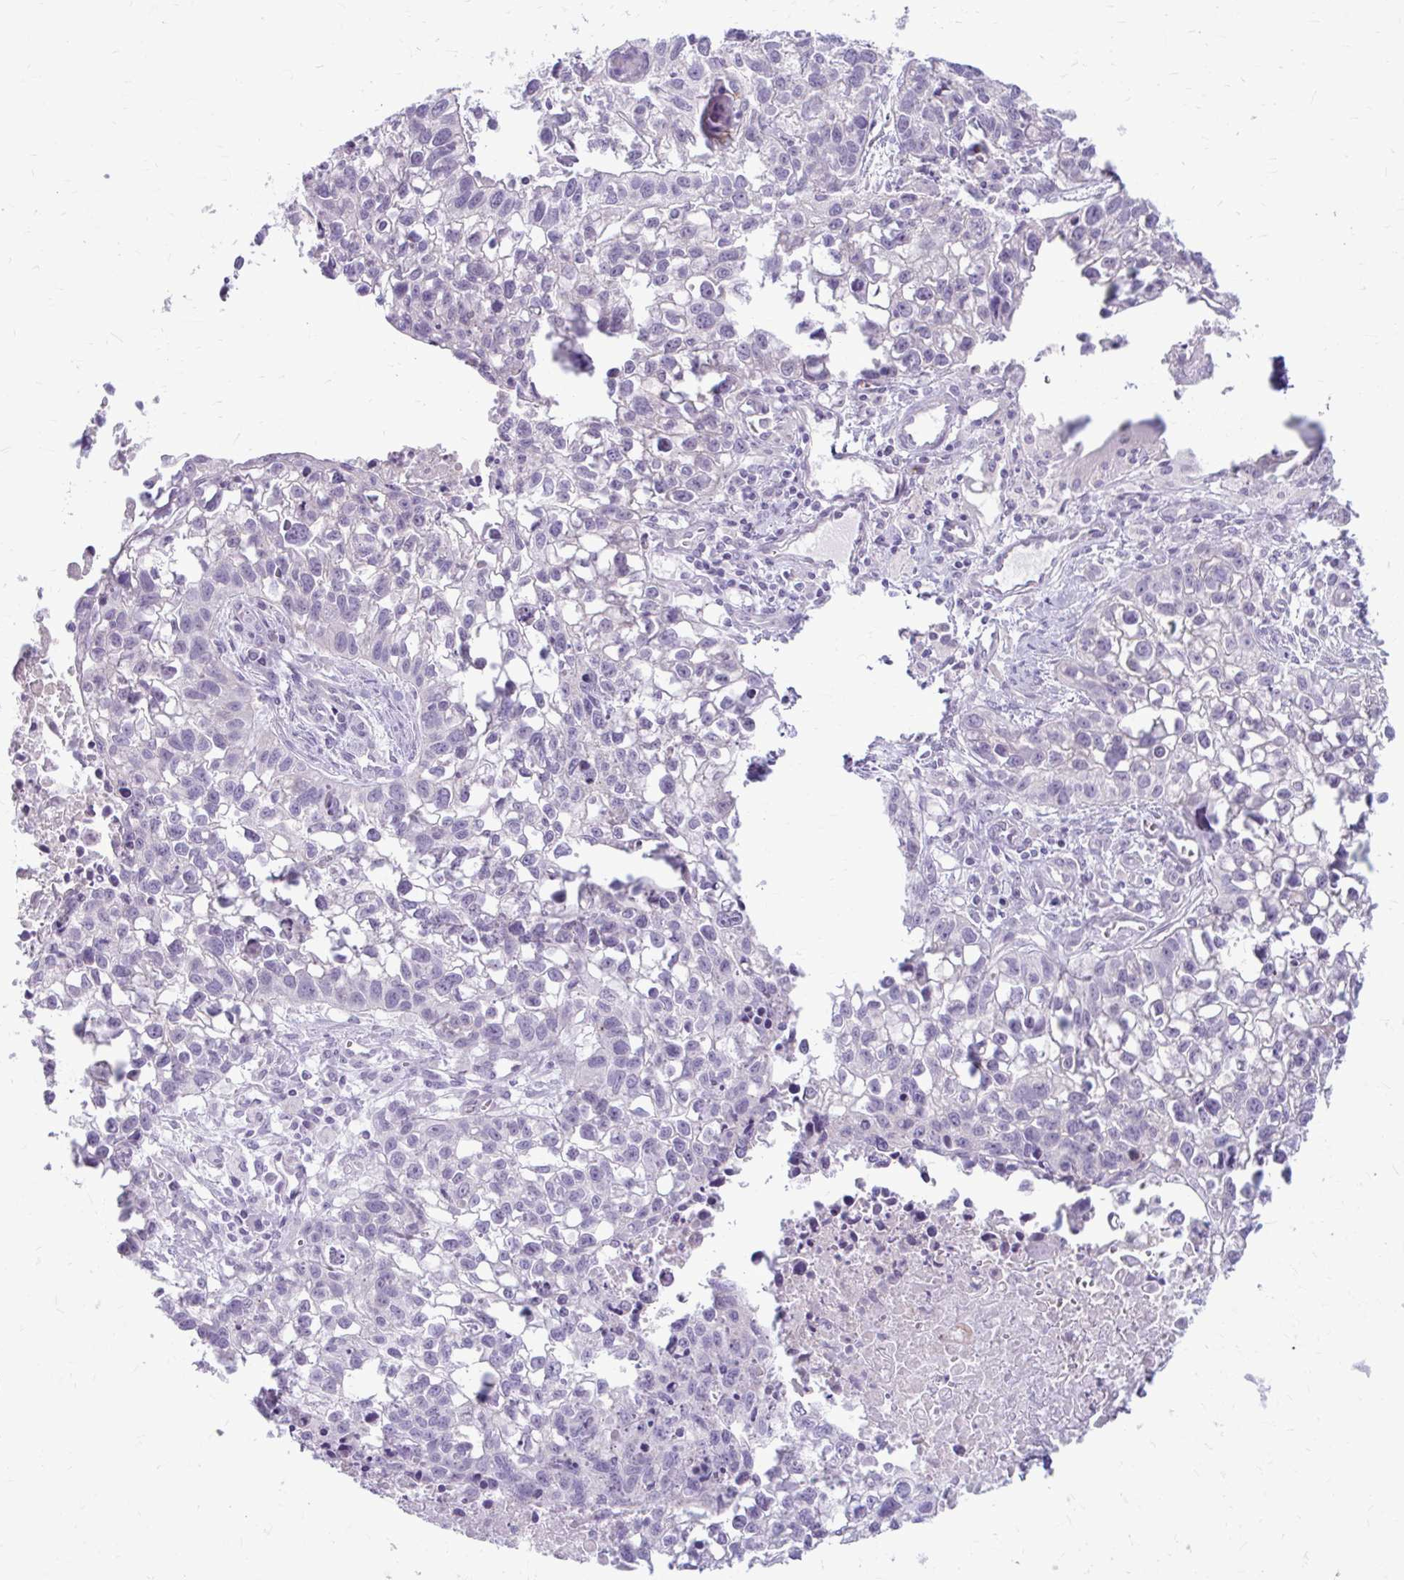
{"staining": {"intensity": "negative", "quantity": "none", "location": "none"}, "tissue": "lung cancer", "cell_type": "Tumor cells", "image_type": "cancer", "snomed": [{"axis": "morphology", "description": "Squamous cell carcinoma, NOS"}, {"axis": "topography", "description": "Lung"}], "caption": "High magnification brightfield microscopy of lung squamous cell carcinoma stained with DAB (3,3'-diaminobenzidine) (brown) and counterstained with hematoxylin (blue): tumor cells show no significant staining.", "gene": "CHIA", "patient": {"sex": "male", "age": 74}}